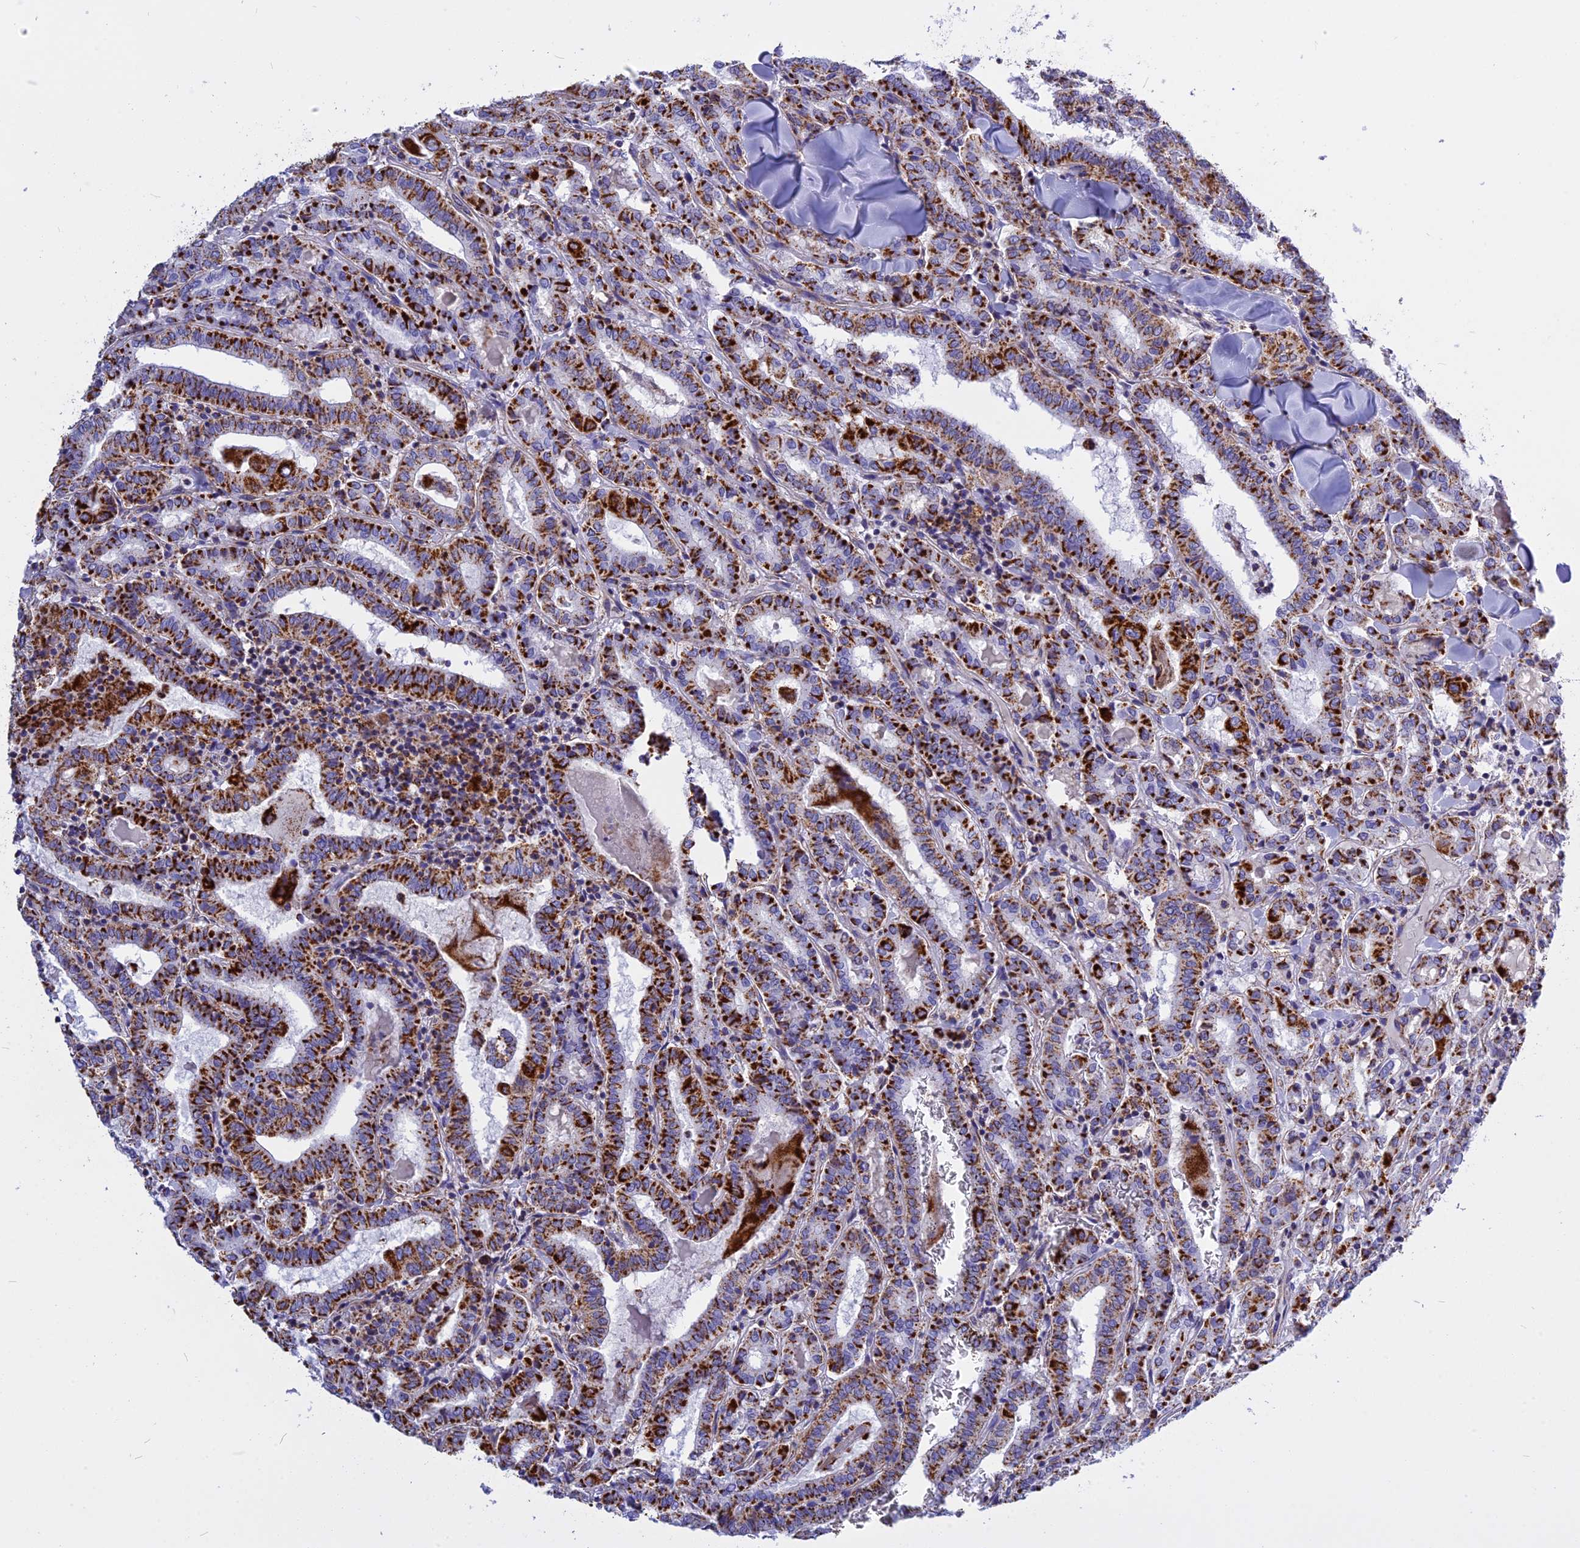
{"staining": {"intensity": "strong", "quantity": ">75%", "location": "cytoplasmic/membranous"}, "tissue": "thyroid cancer", "cell_type": "Tumor cells", "image_type": "cancer", "snomed": [{"axis": "morphology", "description": "Papillary adenocarcinoma, NOS"}, {"axis": "topography", "description": "Thyroid gland"}], "caption": "A photomicrograph of human thyroid papillary adenocarcinoma stained for a protein shows strong cytoplasmic/membranous brown staining in tumor cells.", "gene": "VDAC2", "patient": {"sex": "female", "age": 72}}